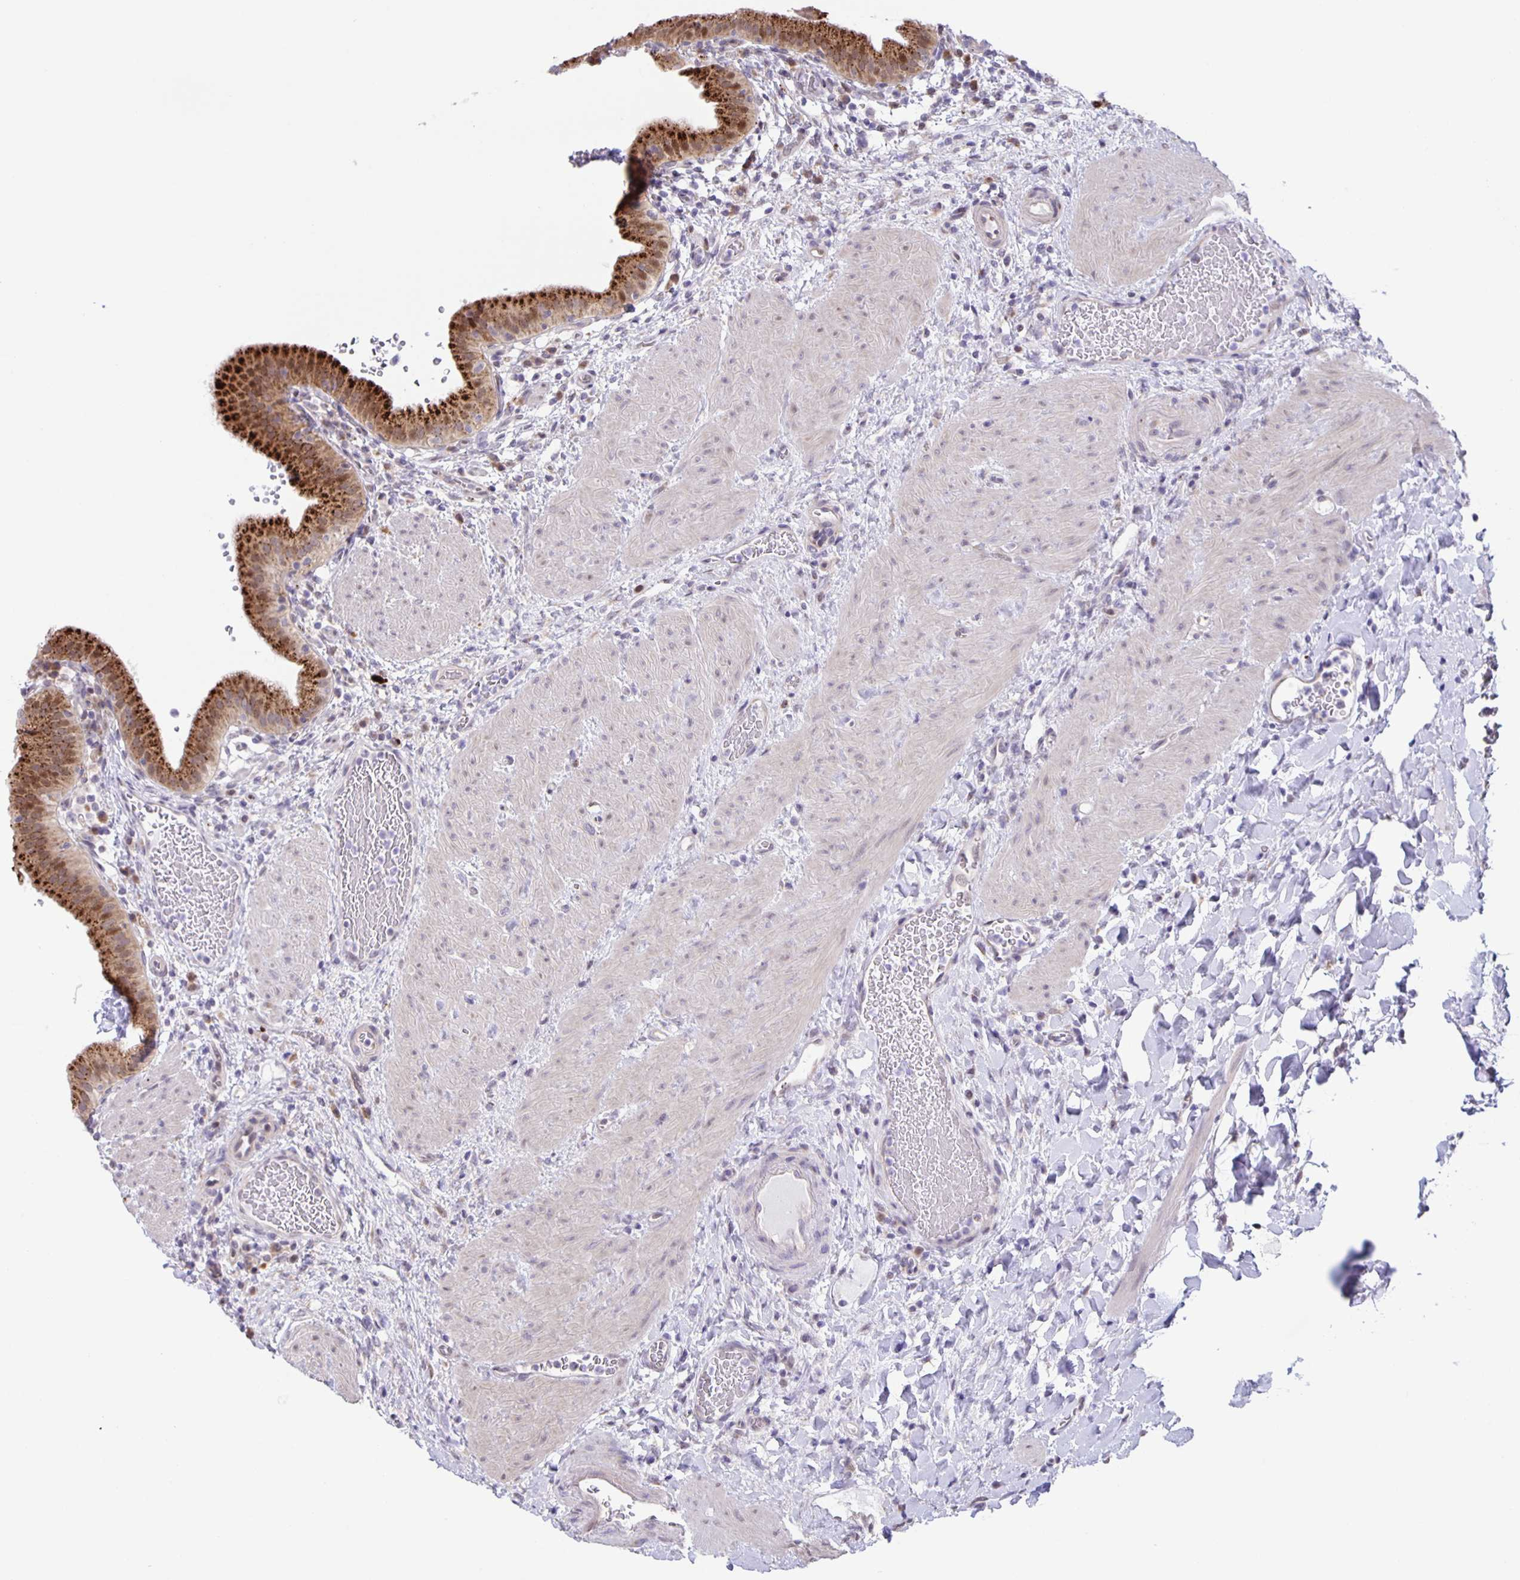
{"staining": {"intensity": "strong", "quantity": ">75%", "location": "cytoplasmic/membranous"}, "tissue": "gallbladder", "cell_type": "Glandular cells", "image_type": "normal", "snomed": [{"axis": "morphology", "description": "Normal tissue, NOS"}, {"axis": "topography", "description": "Gallbladder"}], "caption": "A micrograph of human gallbladder stained for a protein demonstrates strong cytoplasmic/membranous brown staining in glandular cells.", "gene": "MAPK12", "patient": {"sex": "male", "age": 26}}